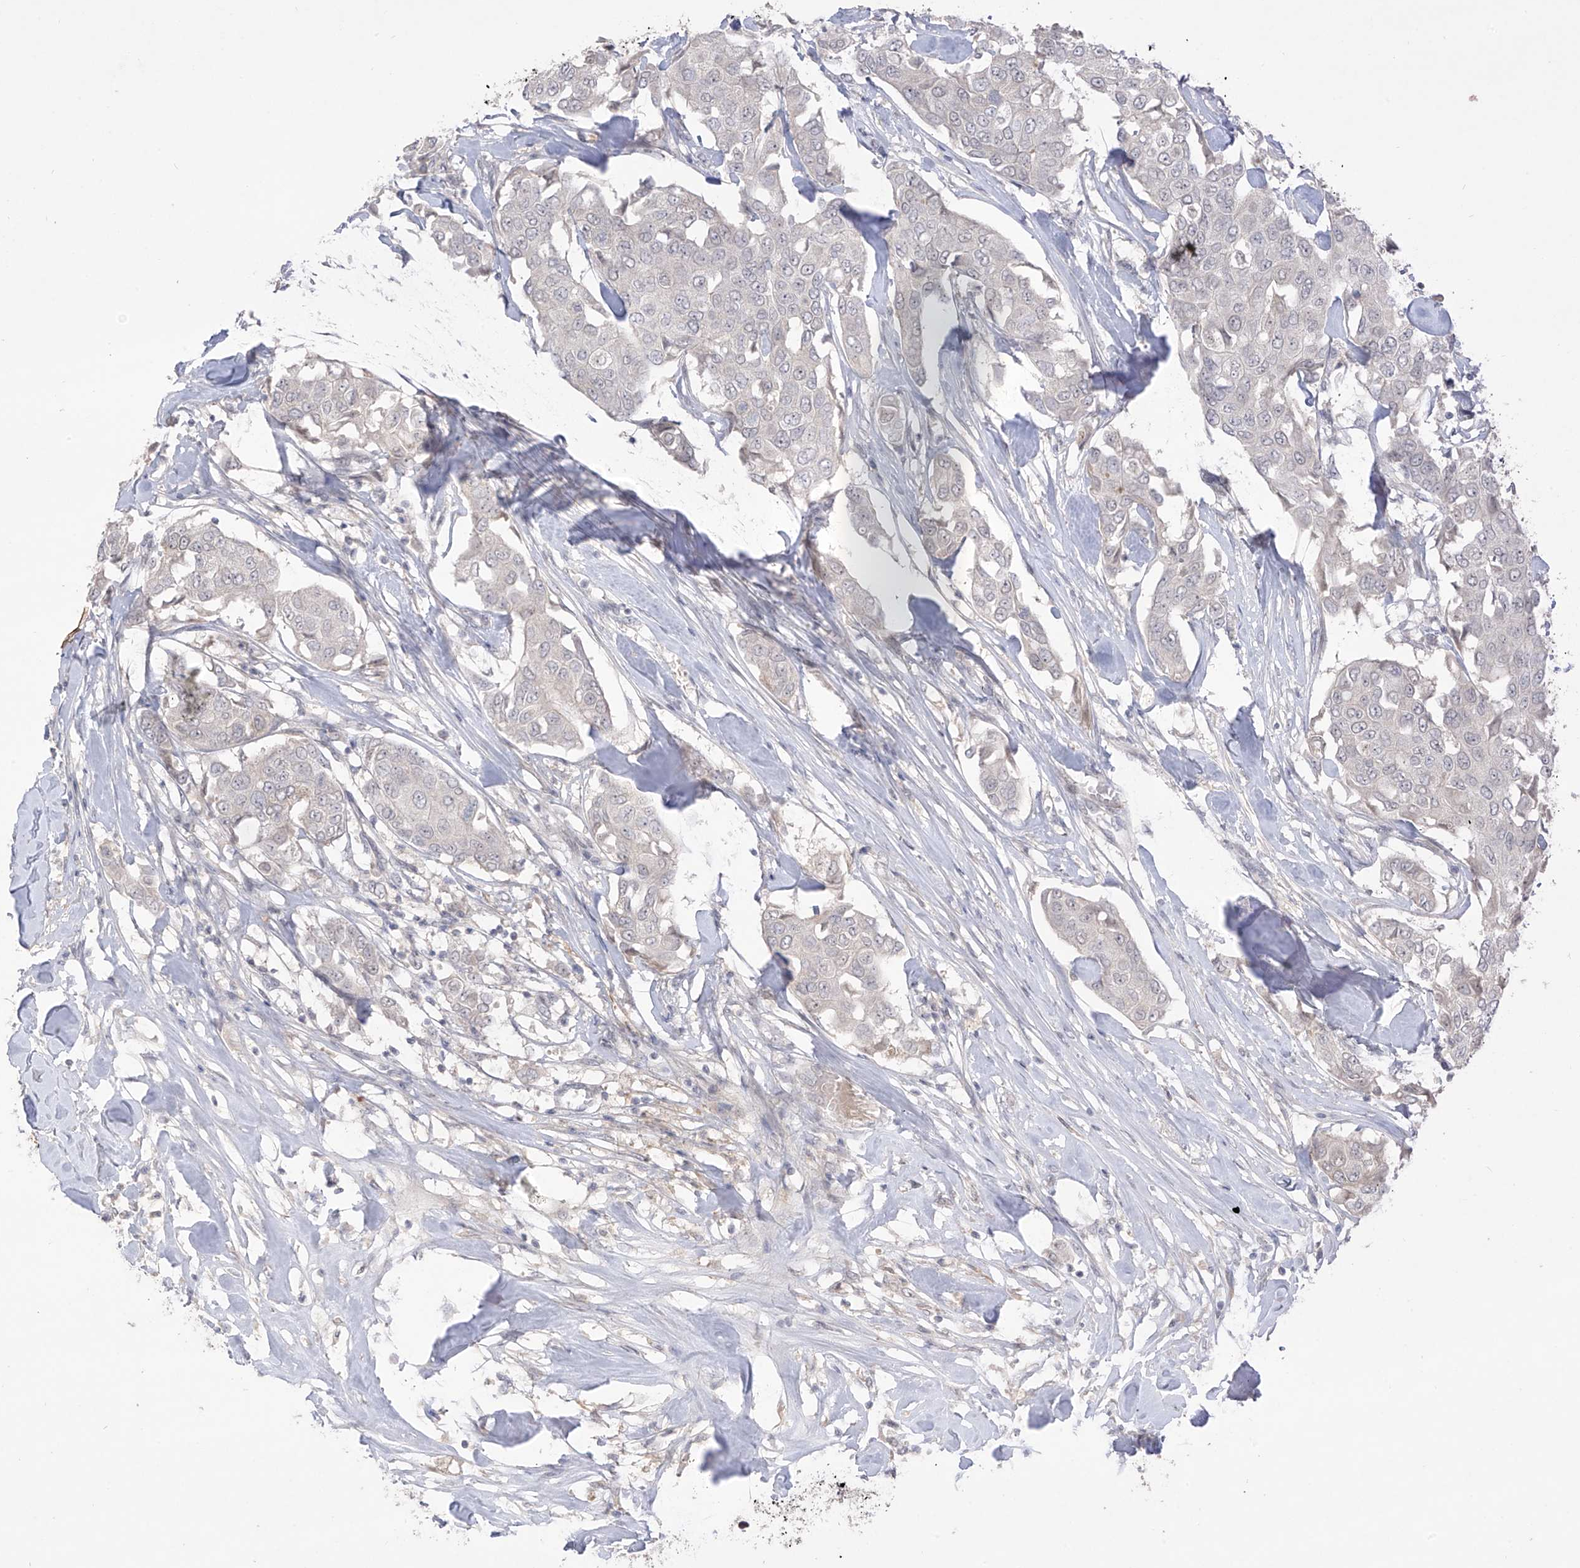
{"staining": {"intensity": "negative", "quantity": "none", "location": "none"}, "tissue": "breast cancer", "cell_type": "Tumor cells", "image_type": "cancer", "snomed": [{"axis": "morphology", "description": "Duct carcinoma"}, {"axis": "topography", "description": "Breast"}], "caption": "This micrograph is of breast cancer stained with immunohistochemistry (IHC) to label a protein in brown with the nuclei are counter-stained blue. There is no staining in tumor cells.", "gene": "OGT", "patient": {"sex": "female", "age": 80}}